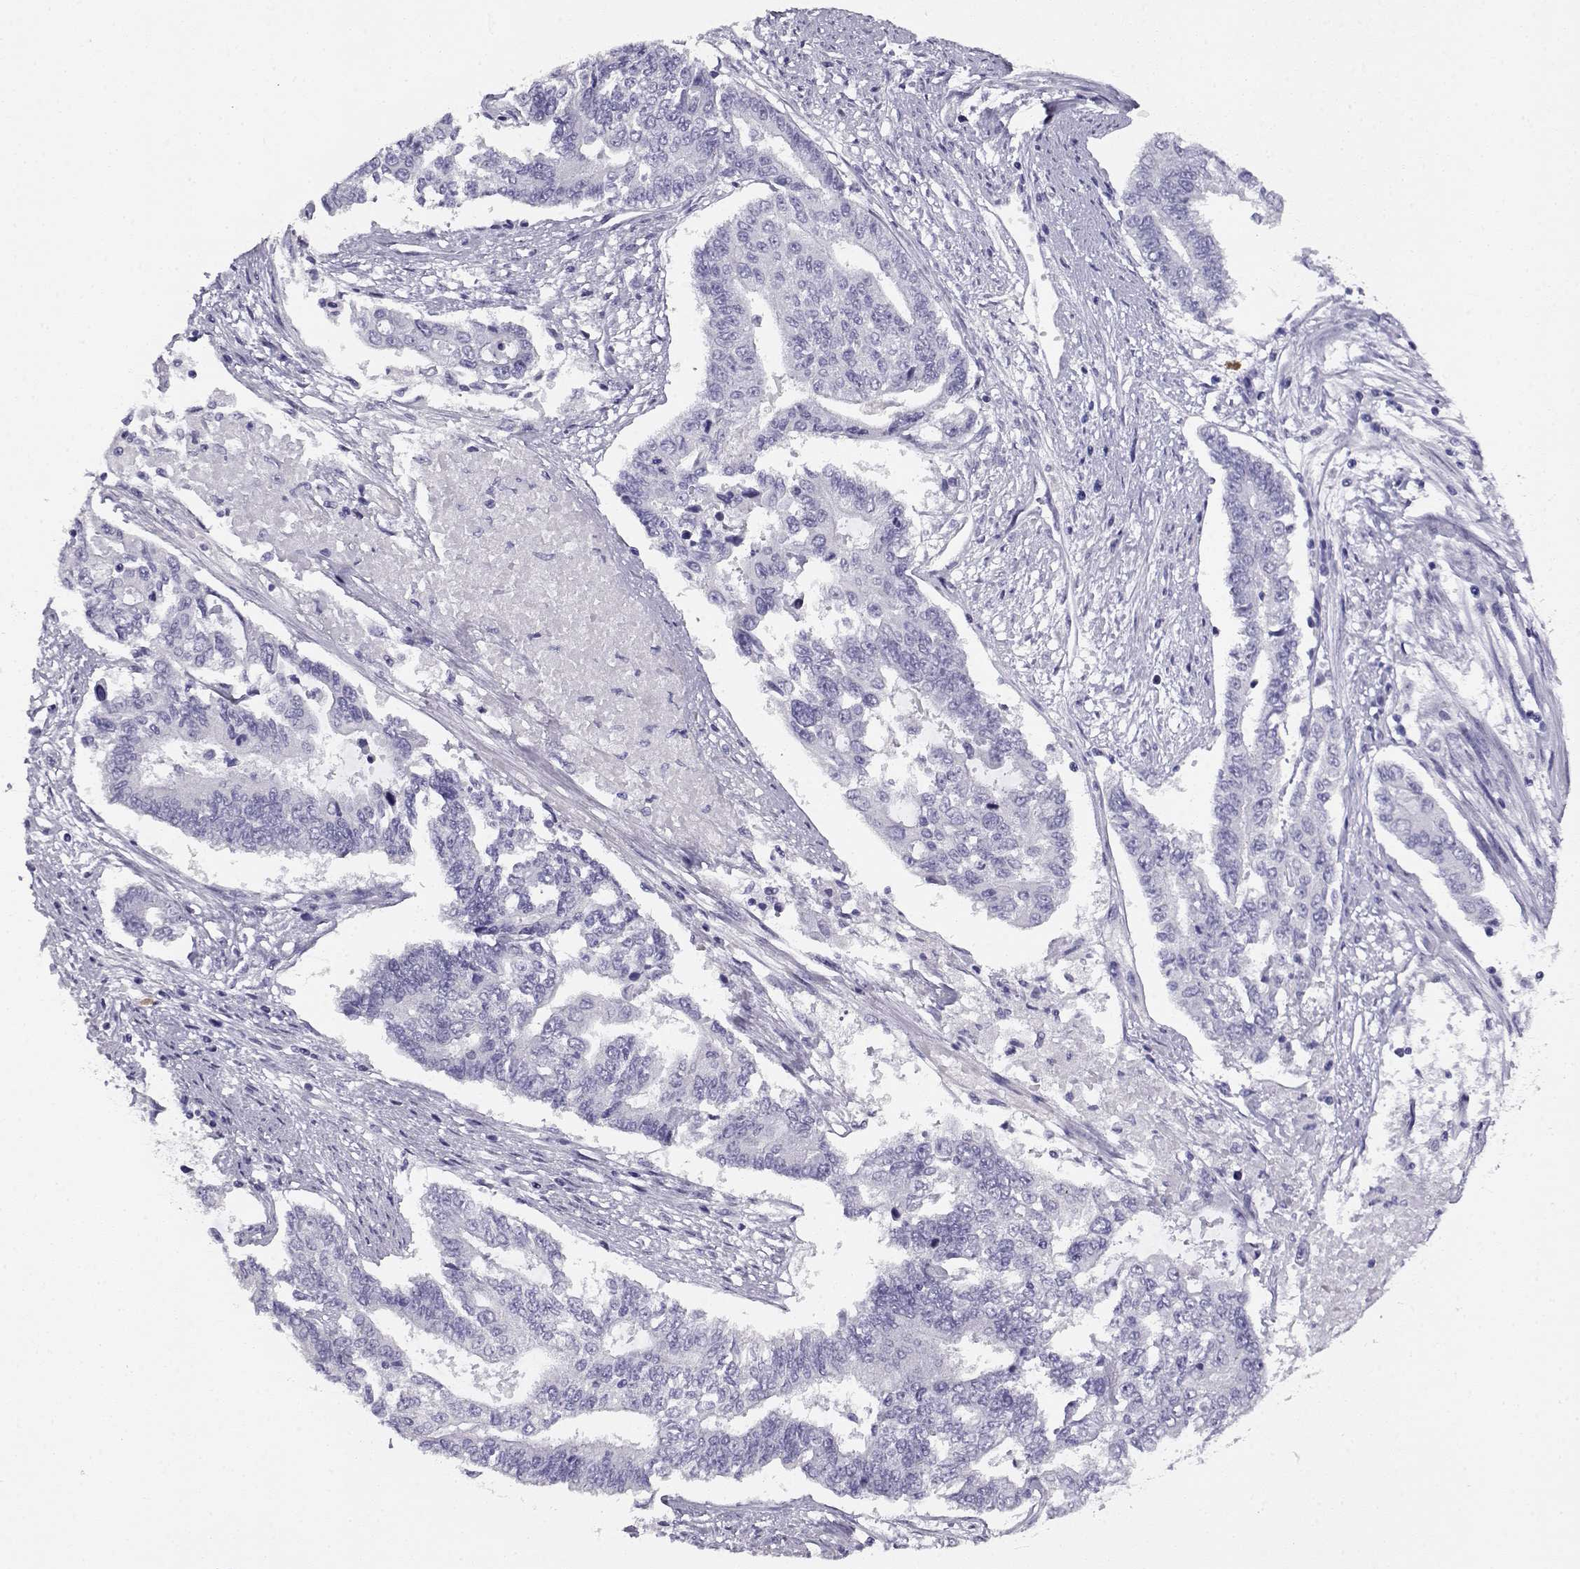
{"staining": {"intensity": "negative", "quantity": "none", "location": "none"}, "tissue": "endometrial cancer", "cell_type": "Tumor cells", "image_type": "cancer", "snomed": [{"axis": "morphology", "description": "Adenocarcinoma, NOS"}, {"axis": "topography", "description": "Uterus"}], "caption": "Immunohistochemistry of human adenocarcinoma (endometrial) displays no expression in tumor cells.", "gene": "CABS1", "patient": {"sex": "female", "age": 59}}